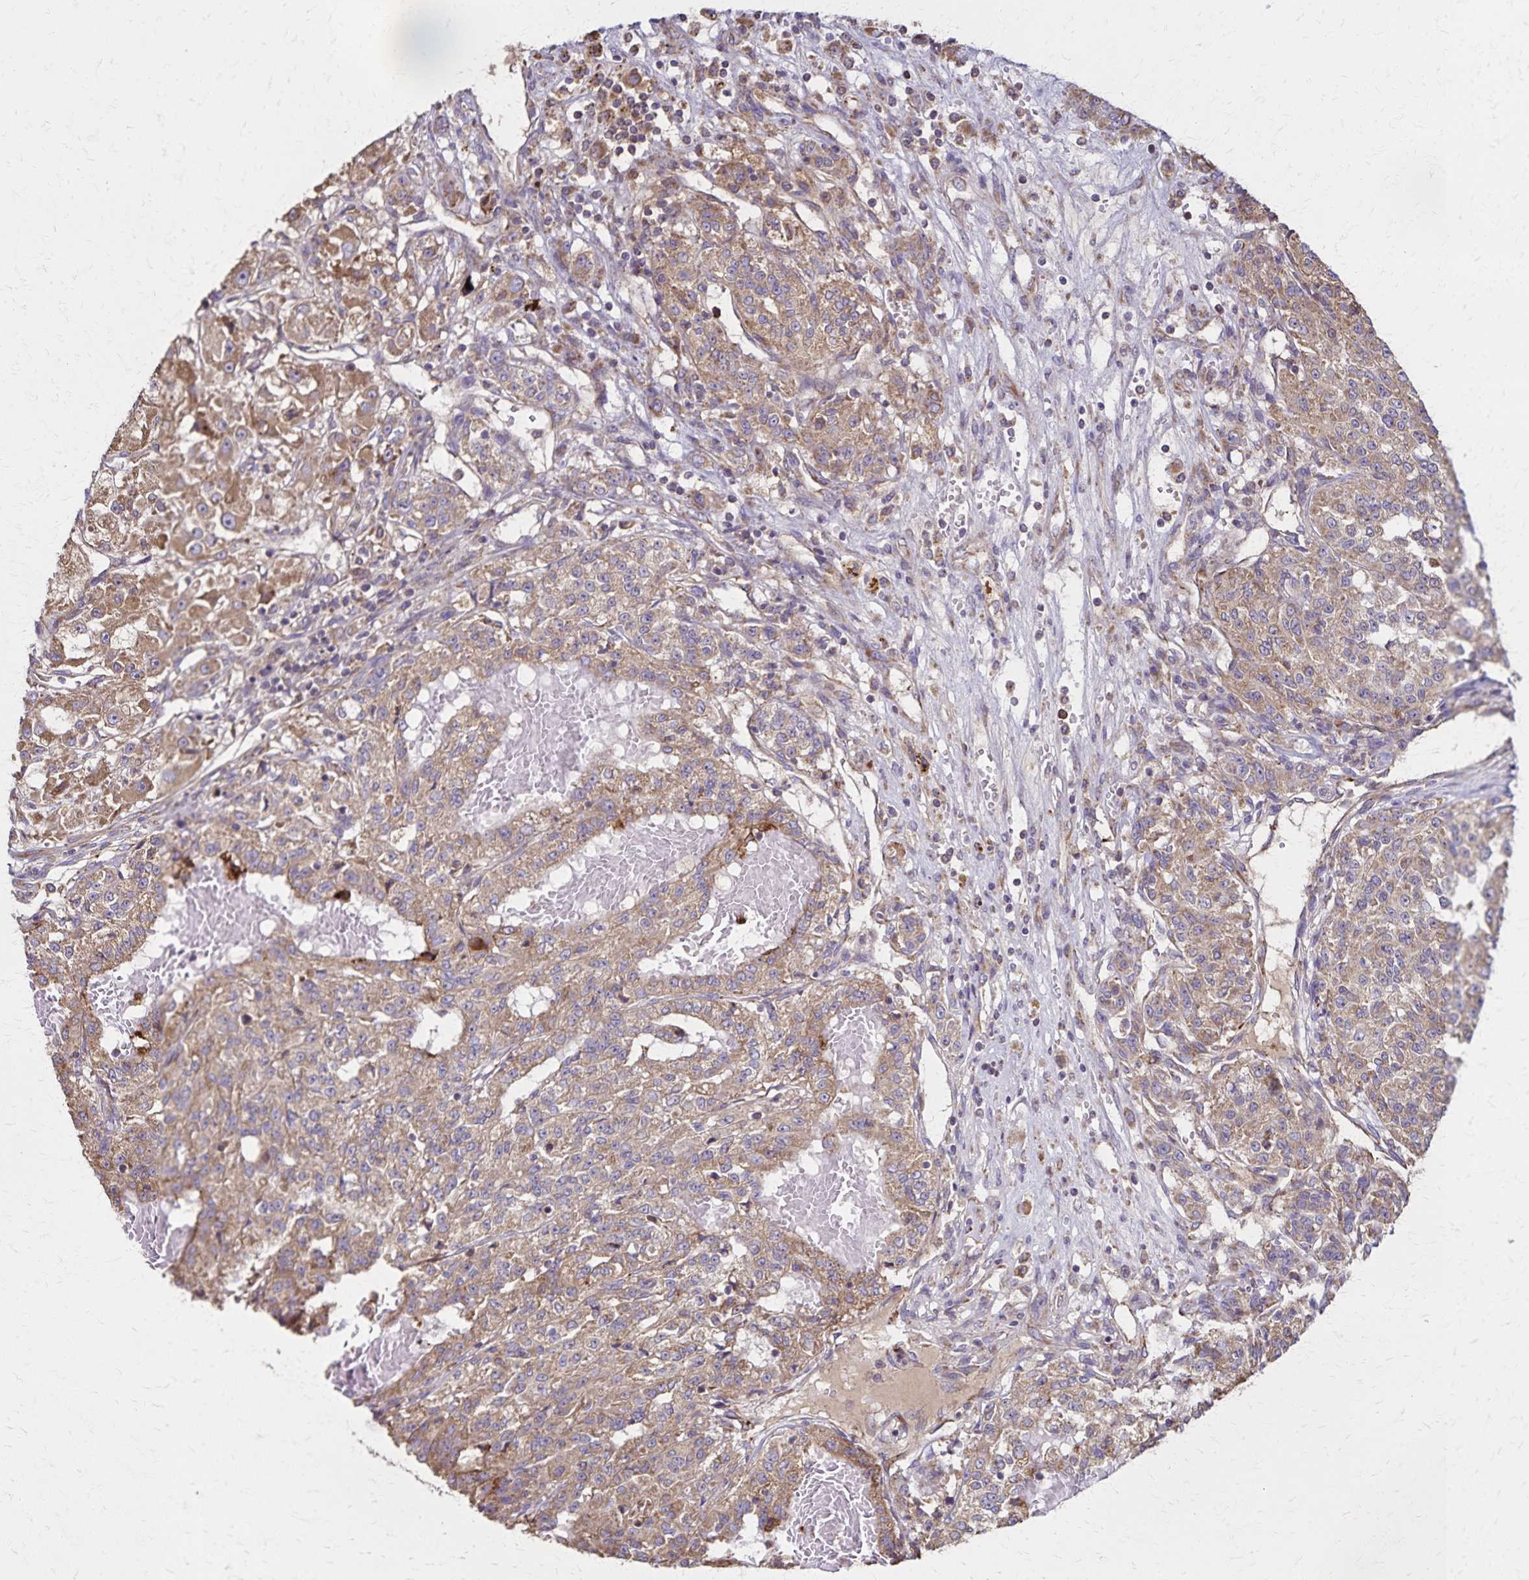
{"staining": {"intensity": "moderate", "quantity": ">75%", "location": "cytoplasmic/membranous"}, "tissue": "renal cancer", "cell_type": "Tumor cells", "image_type": "cancer", "snomed": [{"axis": "morphology", "description": "Adenocarcinoma, NOS"}, {"axis": "topography", "description": "Kidney"}], "caption": "Tumor cells show medium levels of moderate cytoplasmic/membranous expression in approximately >75% of cells in human renal cancer (adenocarcinoma).", "gene": "RNF10", "patient": {"sex": "female", "age": 63}}